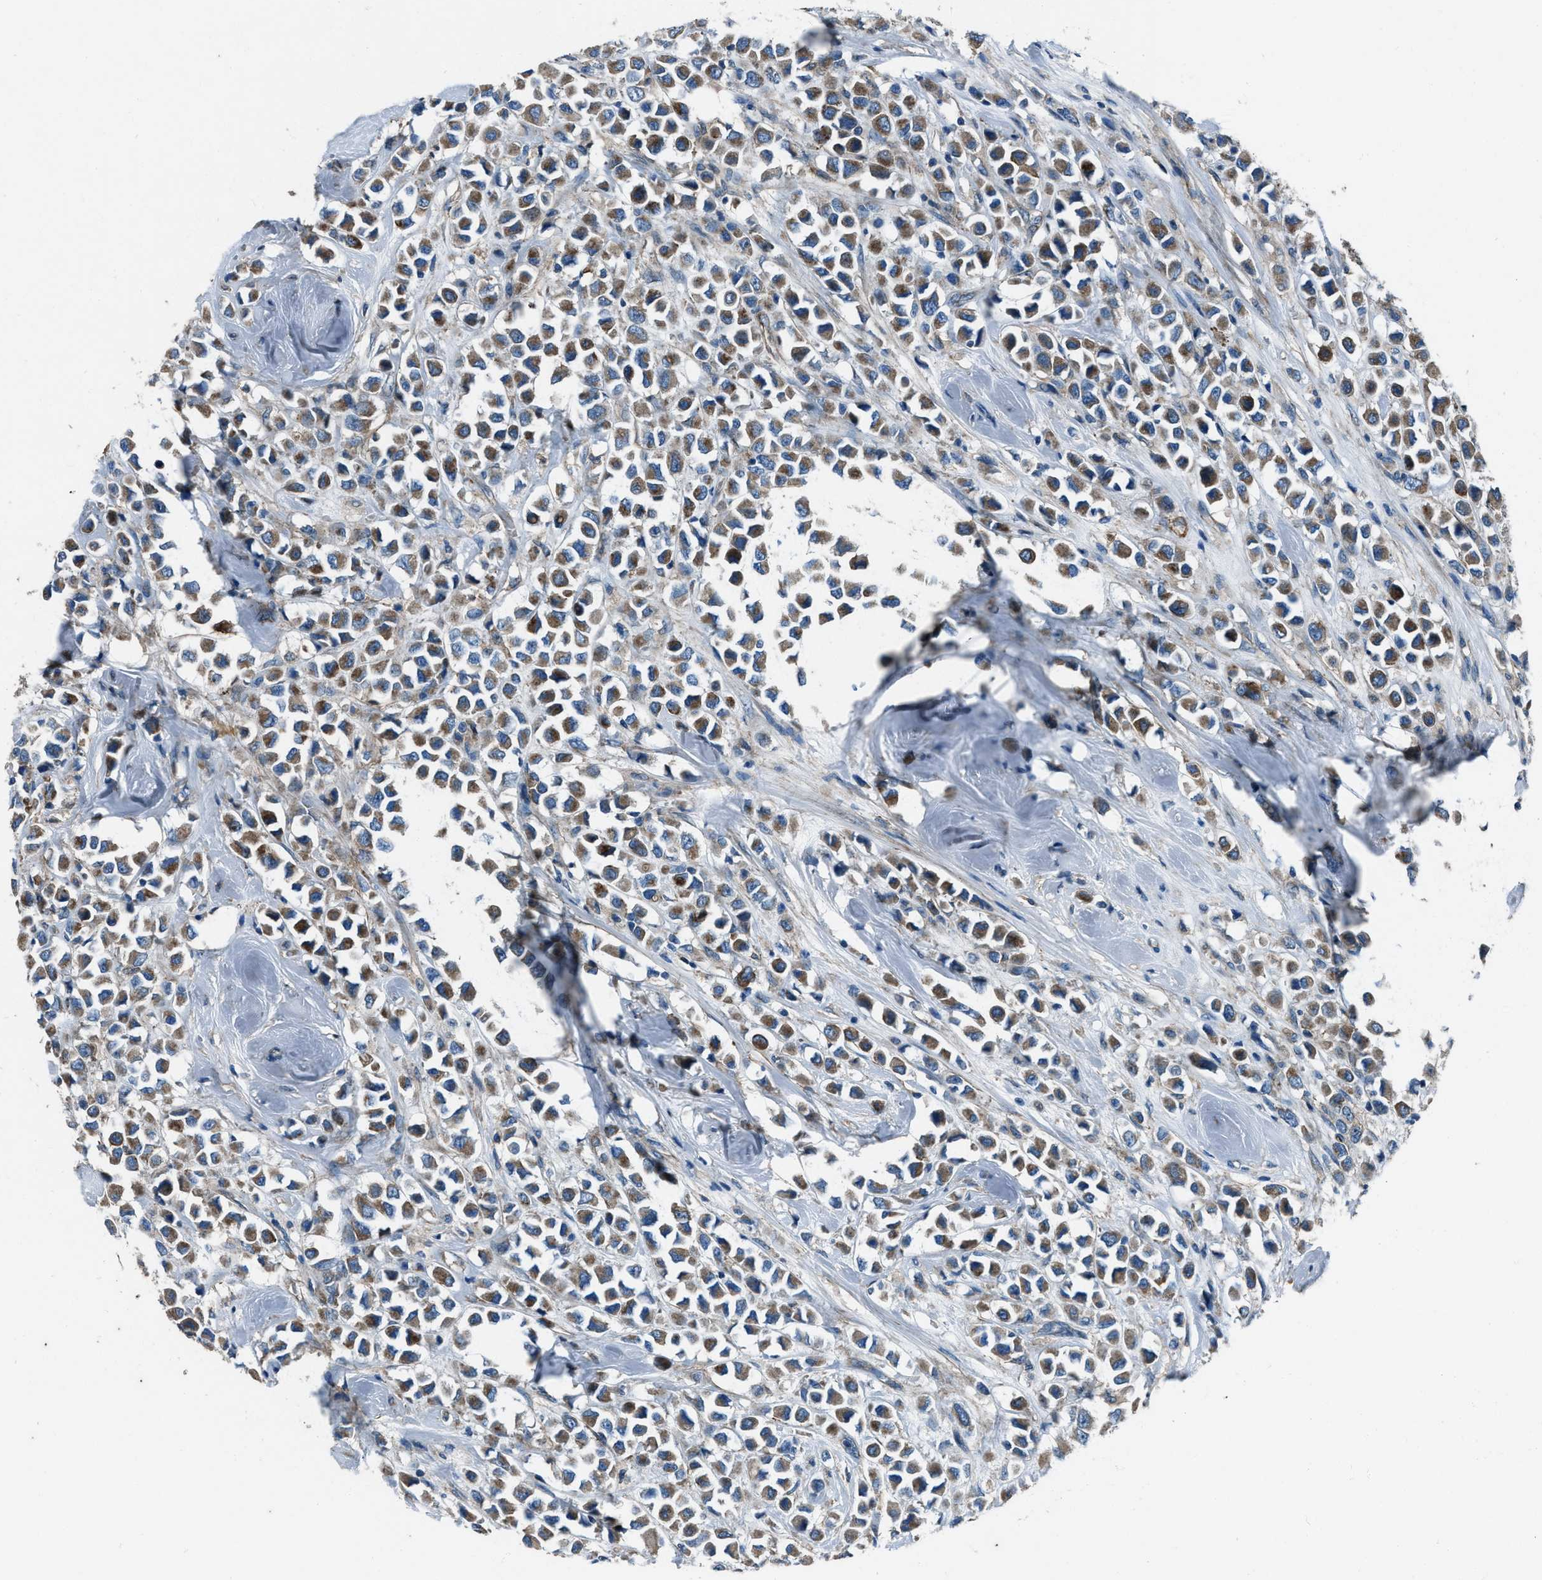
{"staining": {"intensity": "moderate", "quantity": ">75%", "location": "cytoplasmic/membranous"}, "tissue": "breast cancer", "cell_type": "Tumor cells", "image_type": "cancer", "snomed": [{"axis": "morphology", "description": "Duct carcinoma"}, {"axis": "topography", "description": "Breast"}], "caption": "Tumor cells reveal moderate cytoplasmic/membranous staining in approximately >75% of cells in breast cancer. Nuclei are stained in blue.", "gene": "SVIL", "patient": {"sex": "female", "age": 61}}